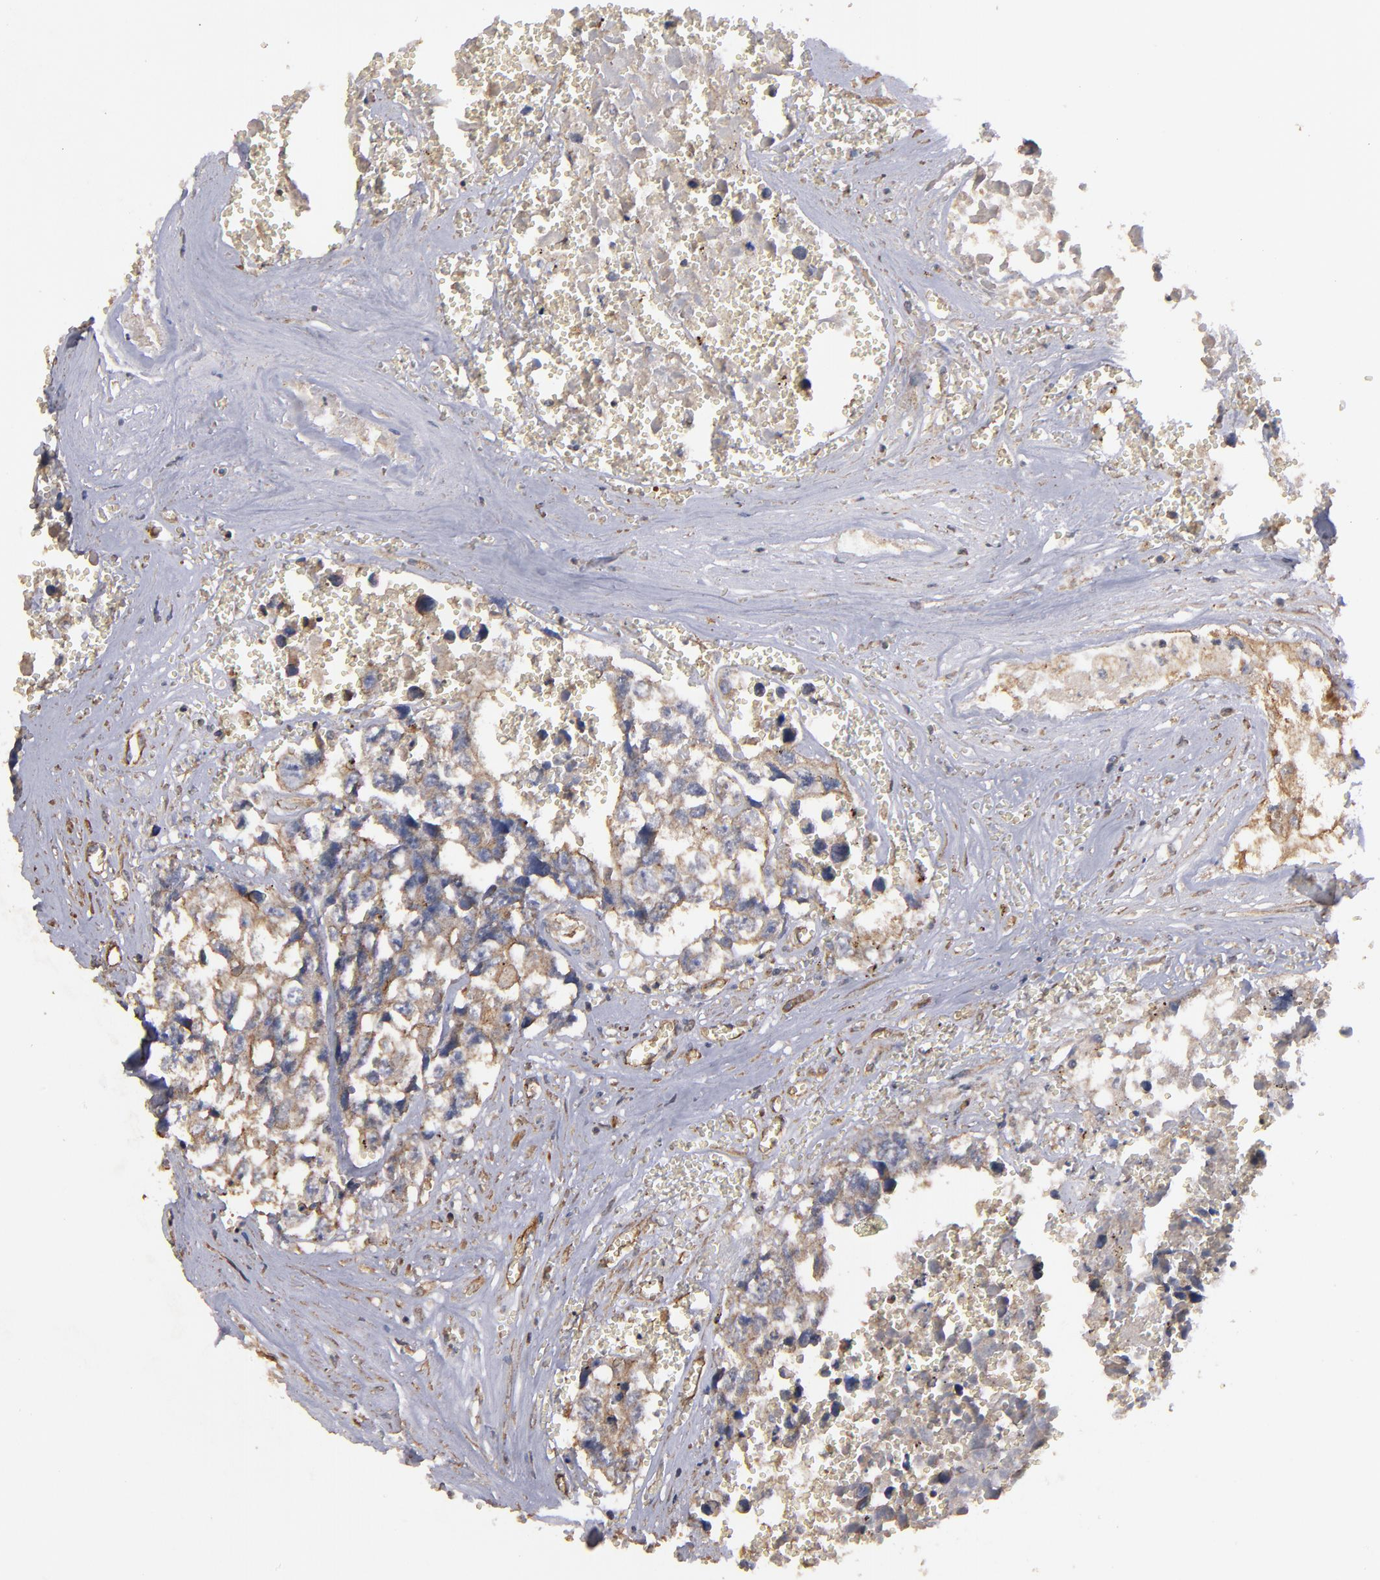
{"staining": {"intensity": "weak", "quantity": ">75%", "location": "cytoplasmic/membranous"}, "tissue": "testis cancer", "cell_type": "Tumor cells", "image_type": "cancer", "snomed": [{"axis": "morphology", "description": "Carcinoma, Embryonal, NOS"}, {"axis": "topography", "description": "Testis"}], "caption": "Human testis embryonal carcinoma stained with a brown dye reveals weak cytoplasmic/membranous positive staining in about >75% of tumor cells.", "gene": "DMD", "patient": {"sex": "male", "age": 31}}